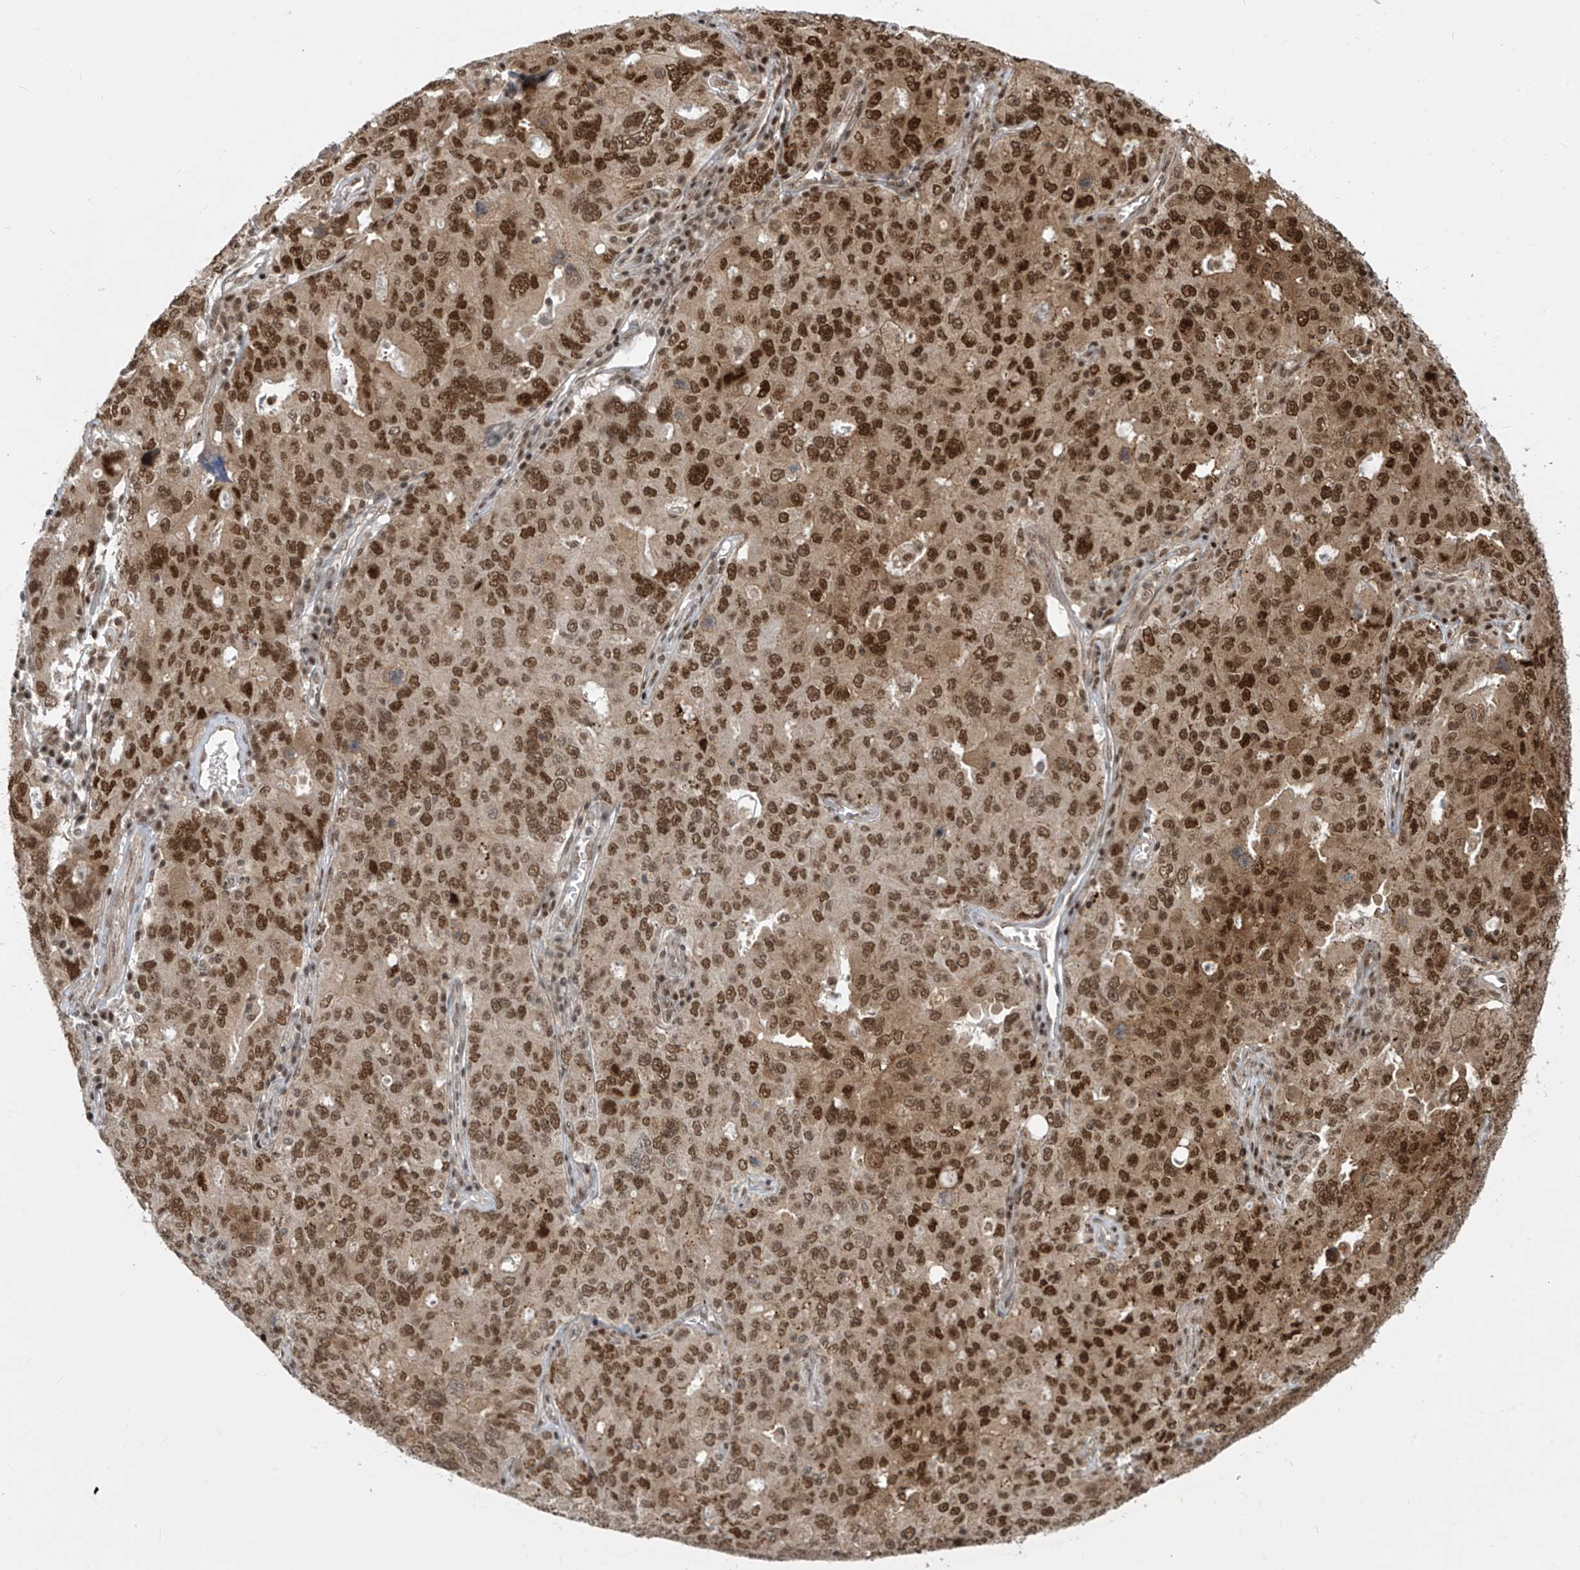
{"staining": {"intensity": "strong", "quantity": ">75%", "location": "nuclear"}, "tissue": "ovarian cancer", "cell_type": "Tumor cells", "image_type": "cancer", "snomed": [{"axis": "morphology", "description": "Carcinoma, endometroid"}, {"axis": "topography", "description": "Ovary"}], "caption": "This is a histology image of immunohistochemistry (IHC) staining of ovarian cancer, which shows strong staining in the nuclear of tumor cells.", "gene": "LAGE3", "patient": {"sex": "female", "age": 62}}